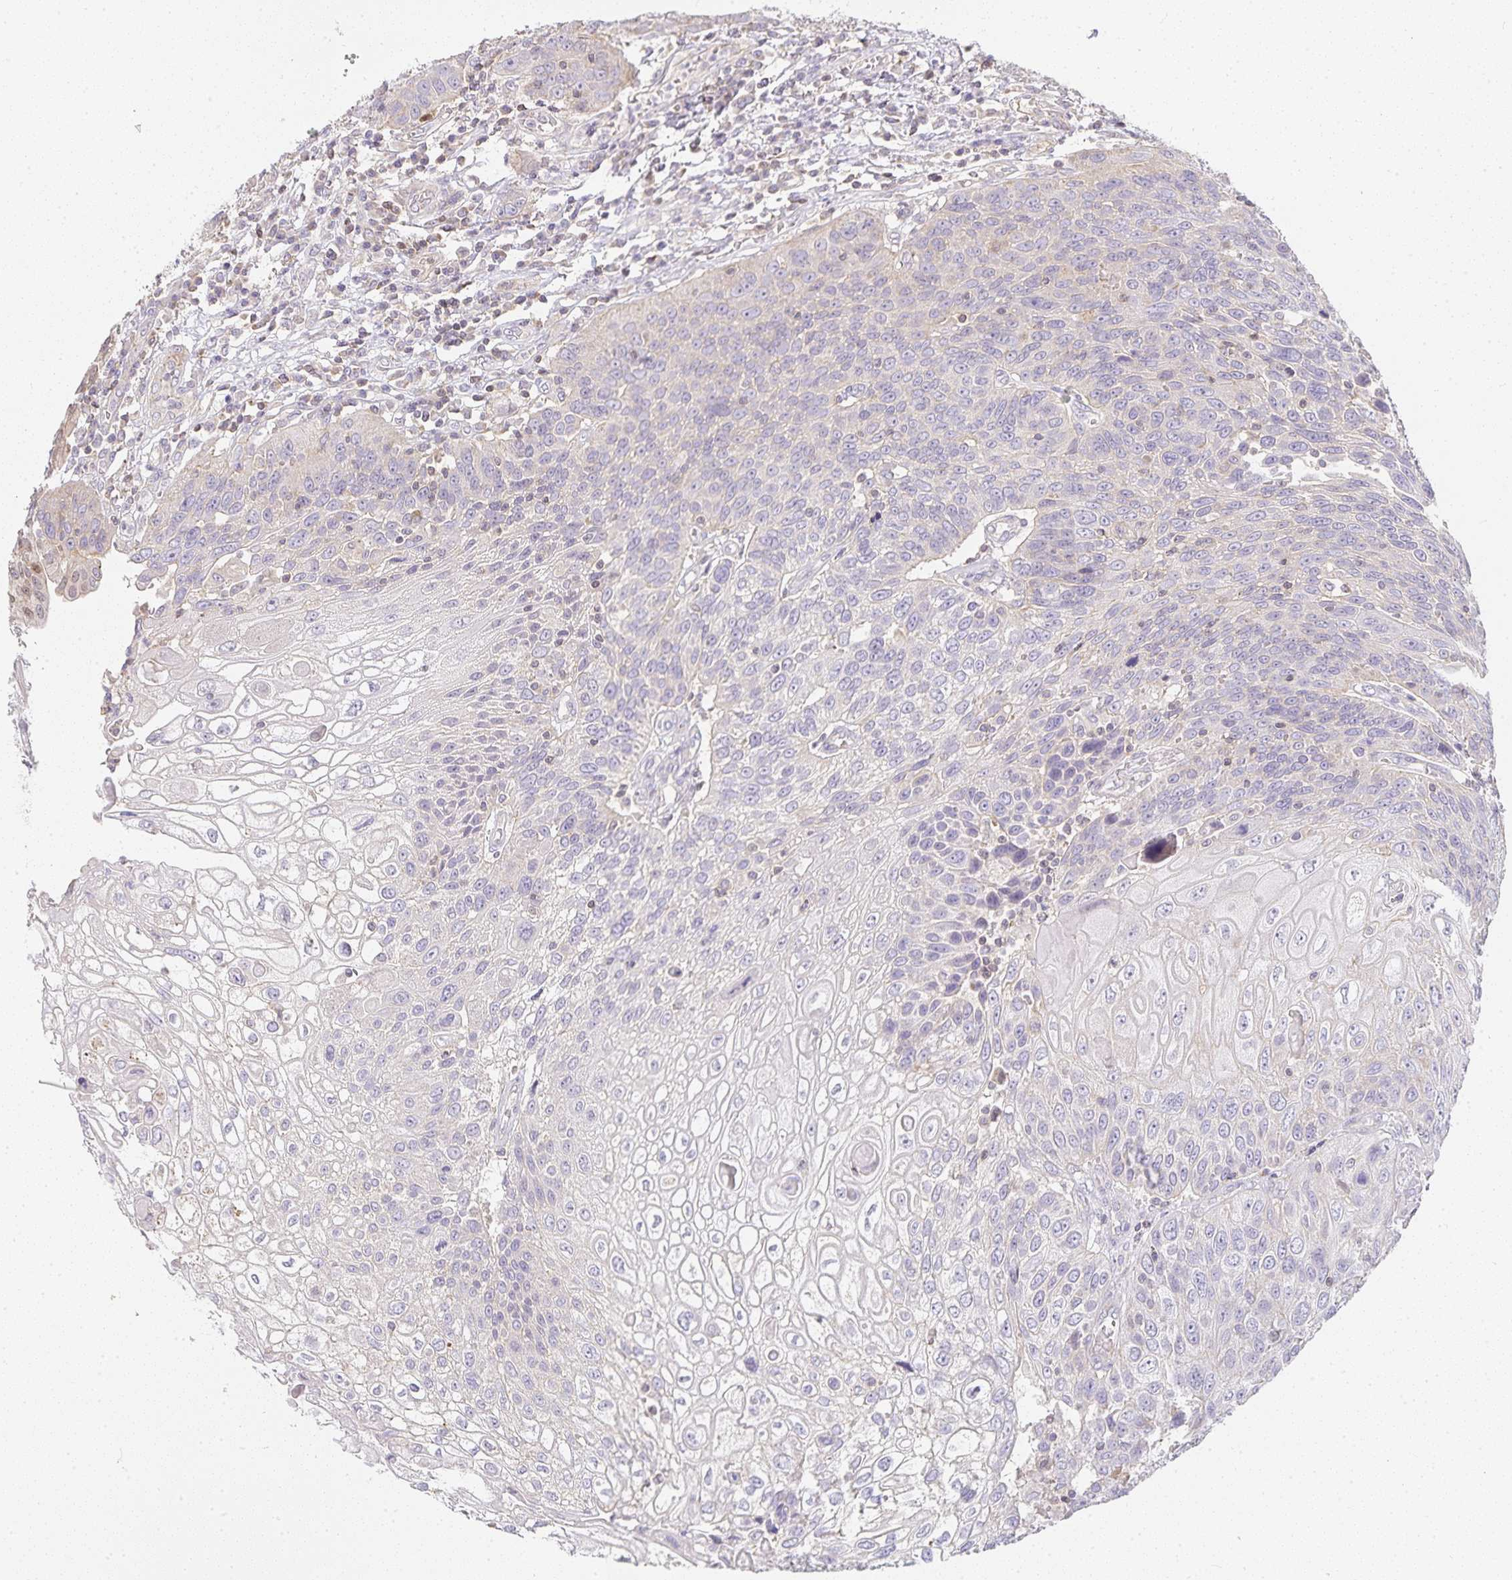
{"staining": {"intensity": "negative", "quantity": "none", "location": "none"}, "tissue": "urothelial cancer", "cell_type": "Tumor cells", "image_type": "cancer", "snomed": [{"axis": "morphology", "description": "Urothelial carcinoma, High grade"}, {"axis": "topography", "description": "Urinary bladder"}], "caption": "Urothelial carcinoma (high-grade) stained for a protein using immunohistochemistry (IHC) exhibits no expression tumor cells.", "gene": "GATA3", "patient": {"sex": "female", "age": 70}}